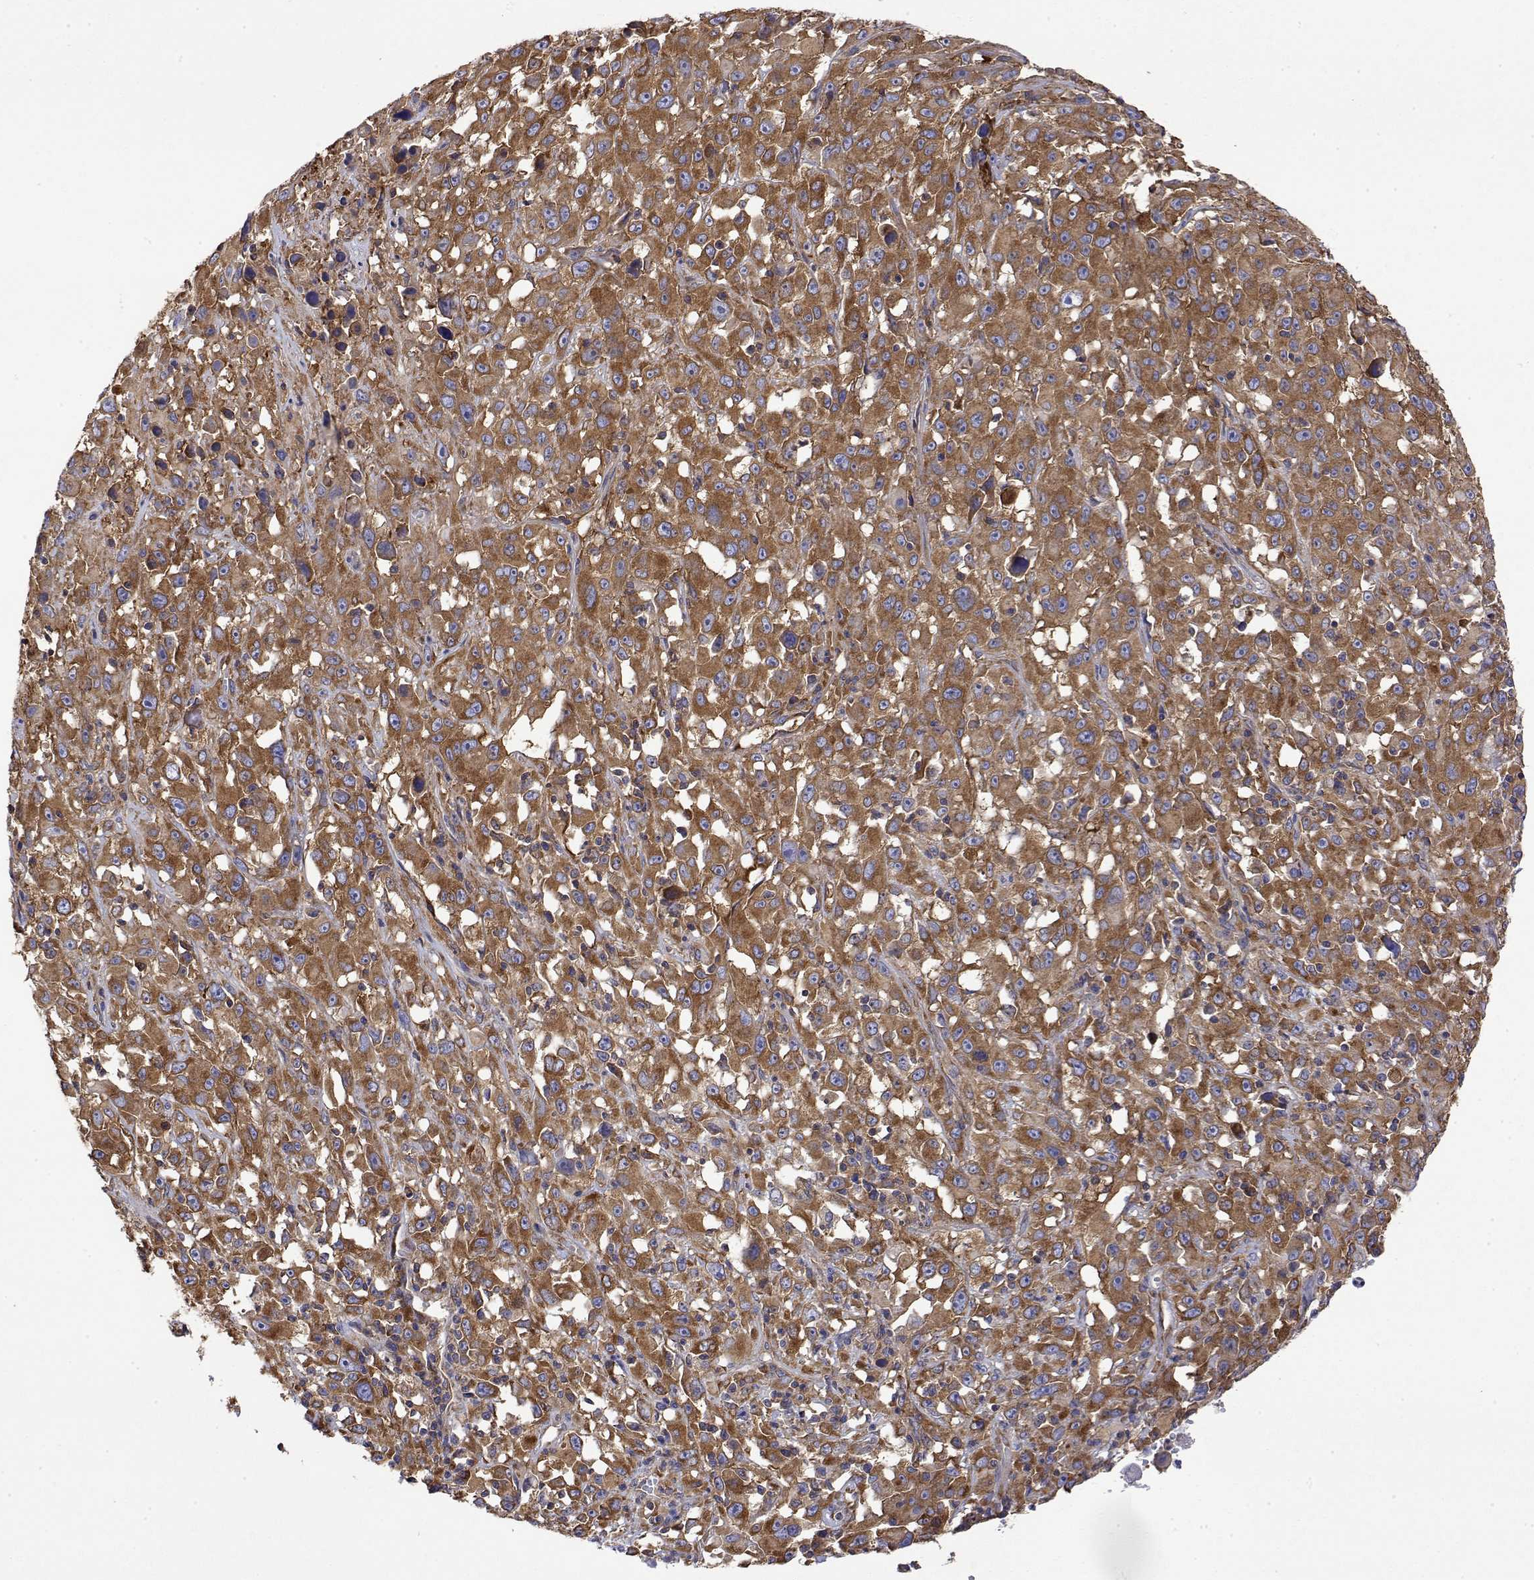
{"staining": {"intensity": "moderate", "quantity": ">75%", "location": "cytoplasmic/membranous"}, "tissue": "melanoma", "cell_type": "Tumor cells", "image_type": "cancer", "snomed": [{"axis": "morphology", "description": "Malignant melanoma, Metastatic site"}, {"axis": "topography", "description": "Soft tissue"}], "caption": "Malignant melanoma (metastatic site) tissue demonstrates moderate cytoplasmic/membranous expression in approximately >75% of tumor cells, visualized by immunohistochemistry.", "gene": "EEF1G", "patient": {"sex": "male", "age": 50}}